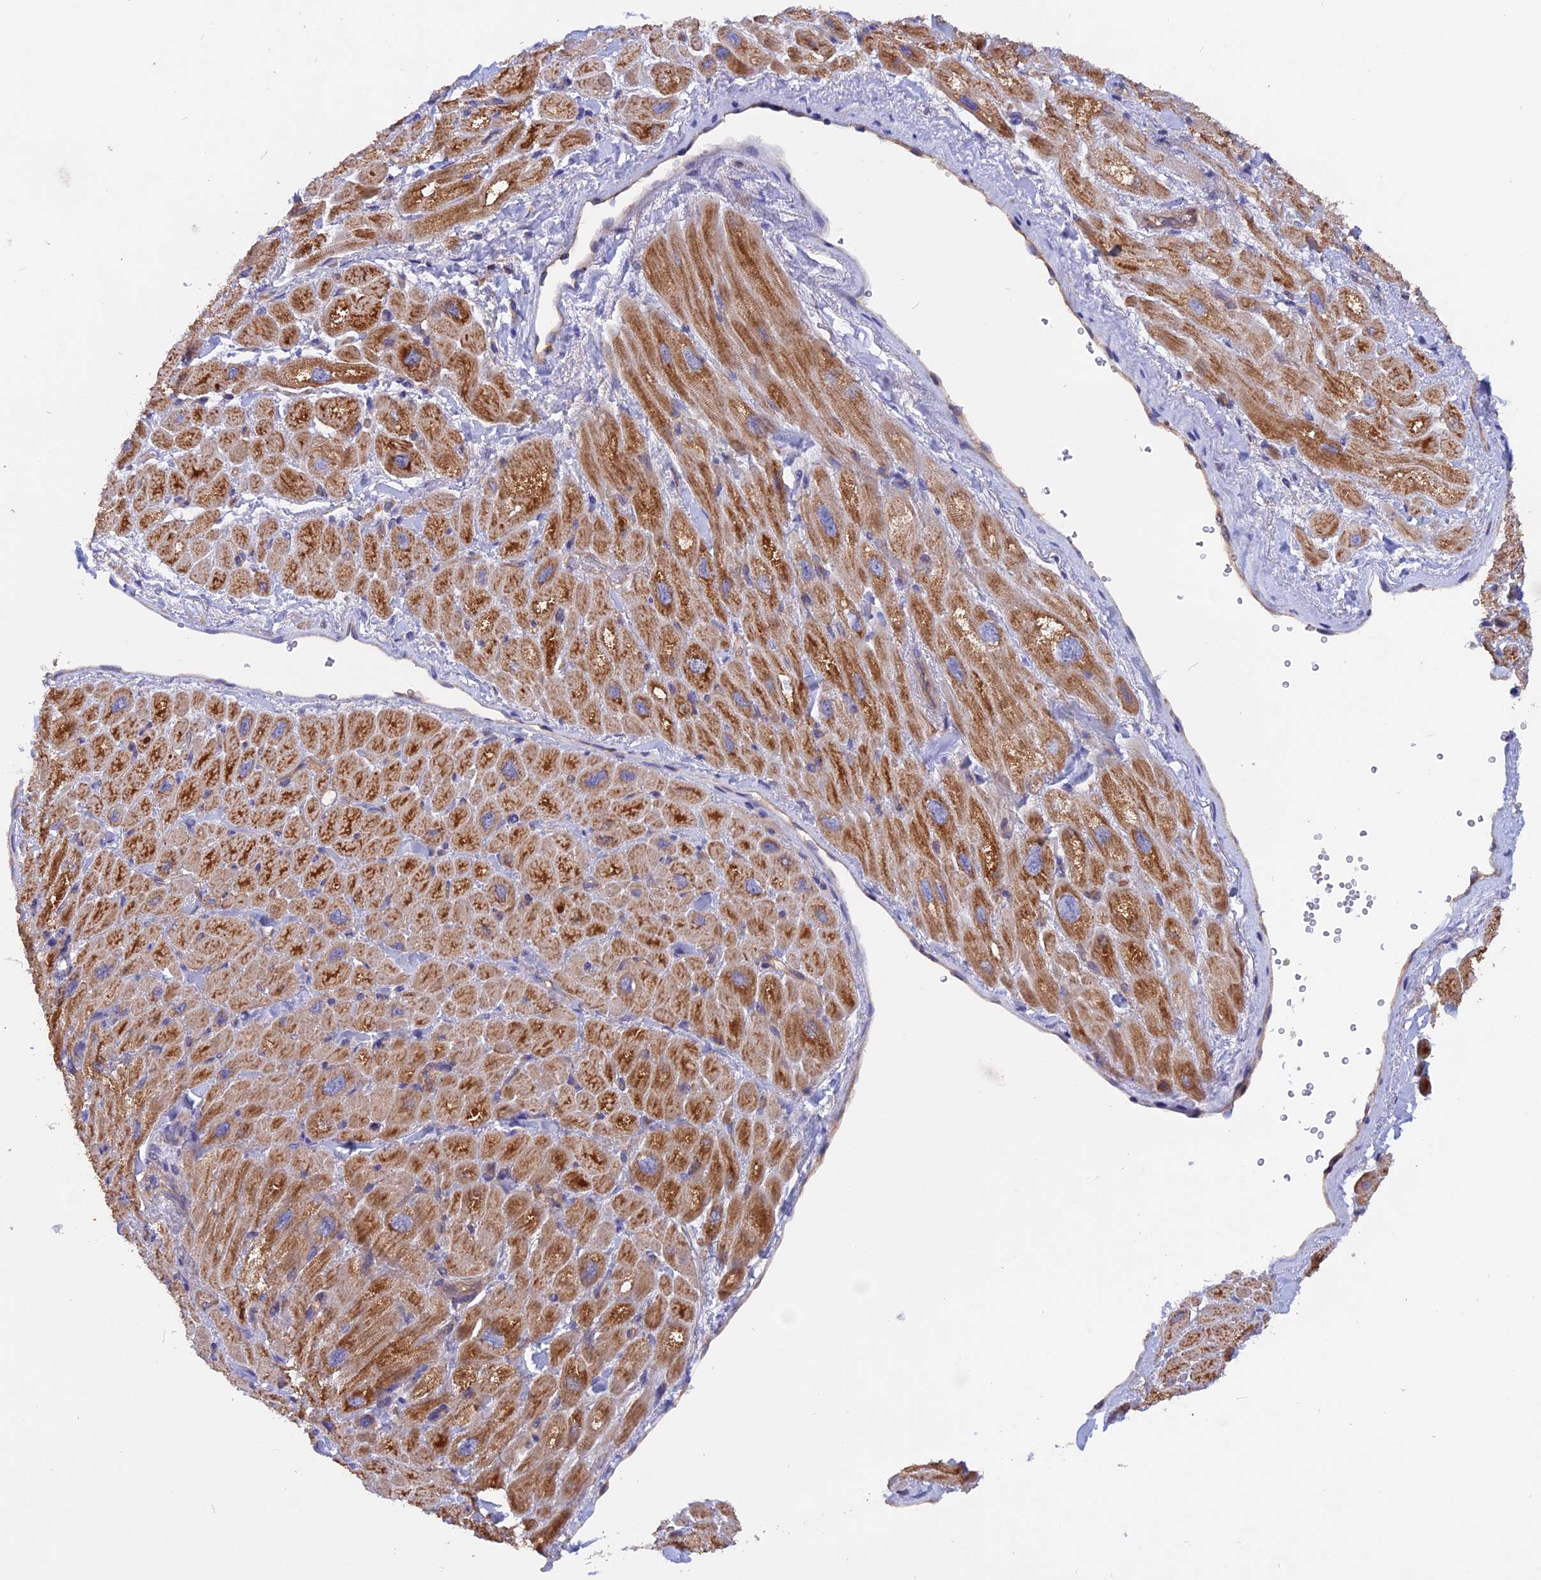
{"staining": {"intensity": "moderate", "quantity": ">75%", "location": "cytoplasmic/membranous"}, "tissue": "heart muscle", "cell_type": "Cardiomyocytes", "image_type": "normal", "snomed": [{"axis": "morphology", "description": "Normal tissue, NOS"}, {"axis": "topography", "description": "Heart"}], "caption": "Protein staining reveals moderate cytoplasmic/membranous staining in approximately >75% of cardiomyocytes in benign heart muscle.", "gene": "HYCC1", "patient": {"sex": "male", "age": 65}}